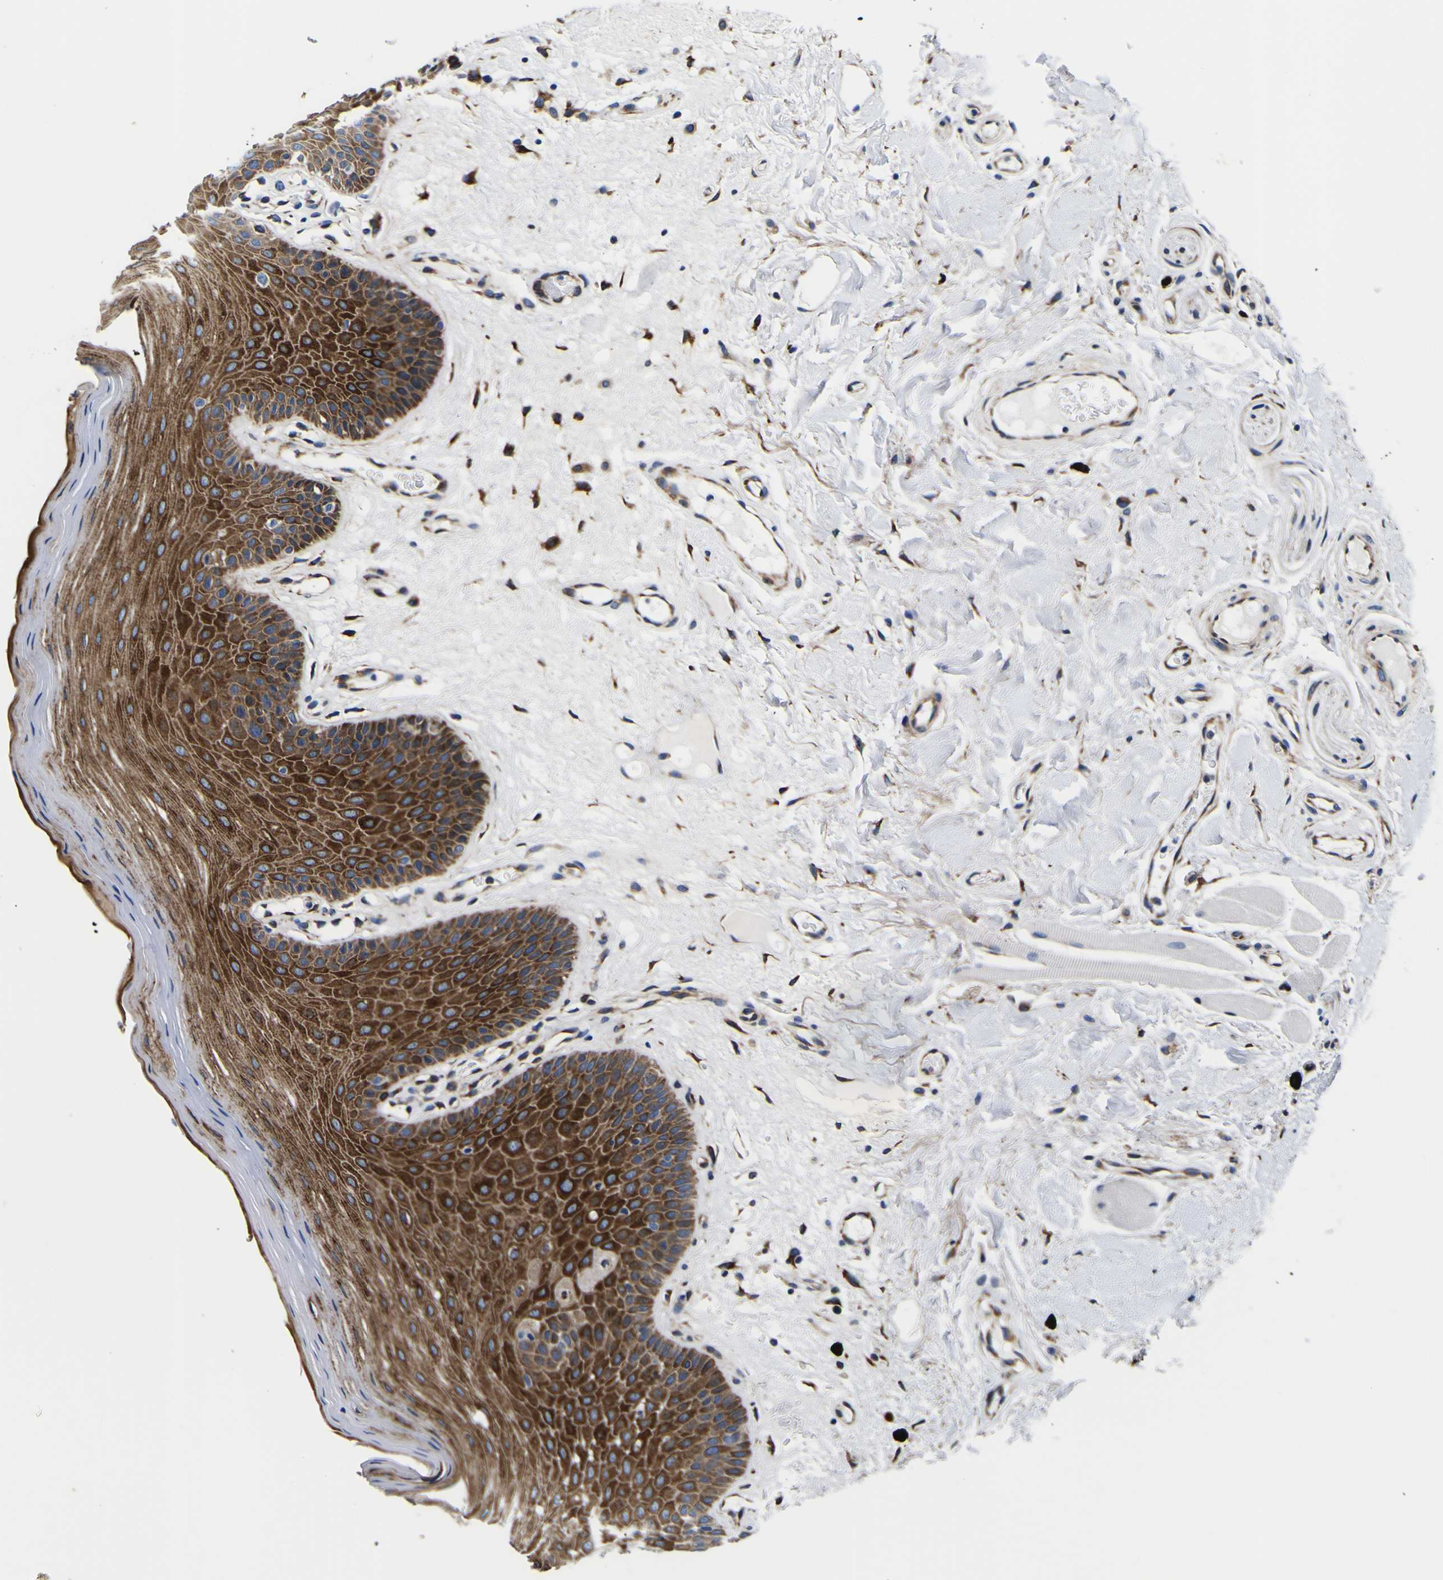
{"staining": {"intensity": "strong", "quantity": ">75%", "location": "cytoplasmic/membranous"}, "tissue": "oral mucosa", "cell_type": "Squamous epithelial cells", "image_type": "normal", "snomed": [{"axis": "morphology", "description": "Normal tissue, NOS"}, {"axis": "morphology", "description": "Squamous cell carcinoma, NOS"}, {"axis": "topography", "description": "Skeletal muscle"}, {"axis": "topography", "description": "Adipose tissue"}, {"axis": "topography", "description": "Vascular tissue"}, {"axis": "topography", "description": "Oral tissue"}, {"axis": "topography", "description": "Peripheral nerve tissue"}, {"axis": "topography", "description": "Head-Neck"}], "caption": "Immunohistochemistry (DAB) staining of benign oral mucosa exhibits strong cytoplasmic/membranous protein positivity in approximately >75% of squamous epithelial cells. The protein of interest is shown in brown color, while the nuclei are stained blue.", "gene": "SCD", "patient": {"sex": "male", "age": 71}}